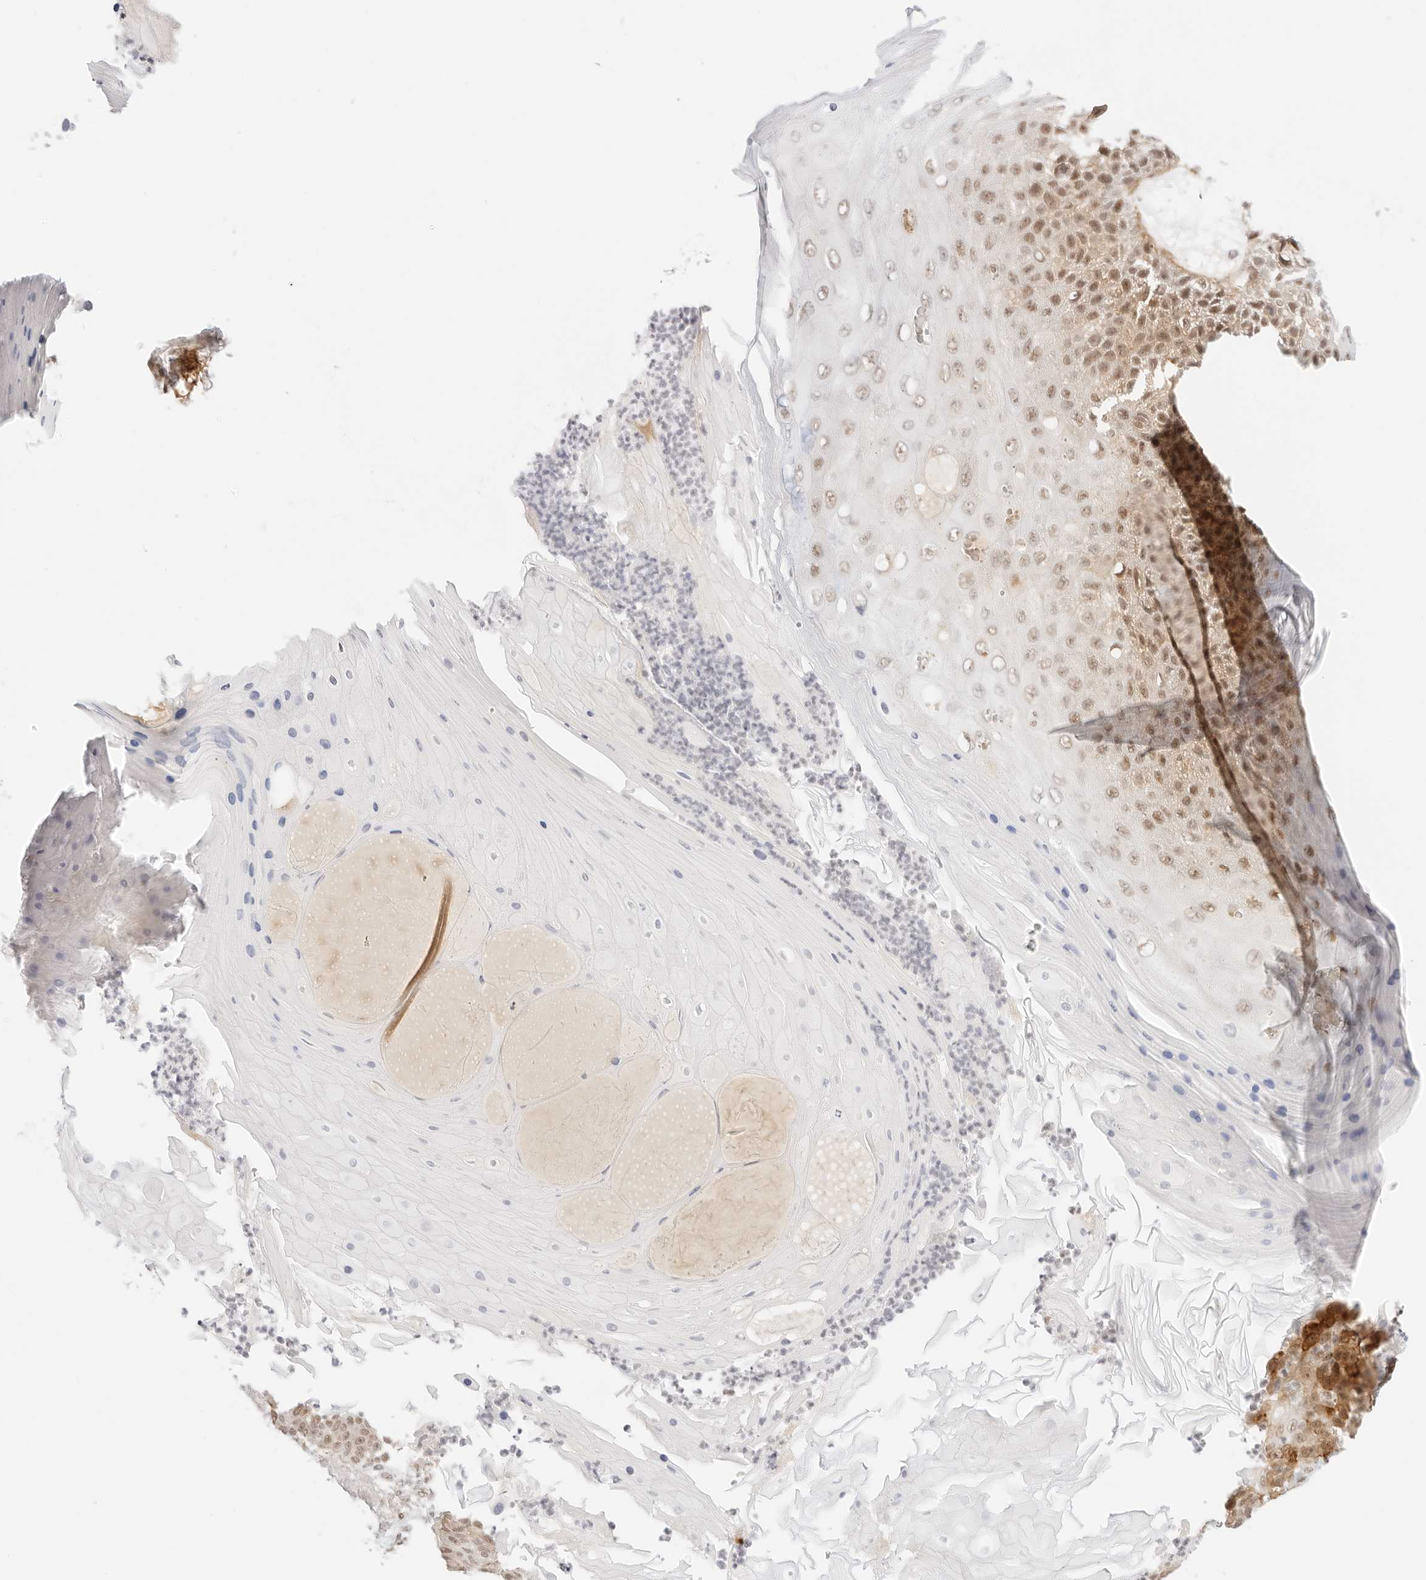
{"staining": {"intensity": "moderate", "quantity": "25%-75%", "location": "cytoplasmic/membranous,nuclear"}, "tissue": "skin cancer", "cell_type": "Tumor cells", "image_type": "cancer", "snomed": [{"axis": "morphology", "description": "Squamous cell carcinoma, NOS"}, {"axis": "topography", "description": "Skin"}], "caption": "IHC of human skin cancer shows medium levels of moderate cytoplasmic/membranous and nuclear expression in approximately 25%-75% of tumor cells.", "gene": "ITGA6", "patient": {"sex": "female", "age": 88}}